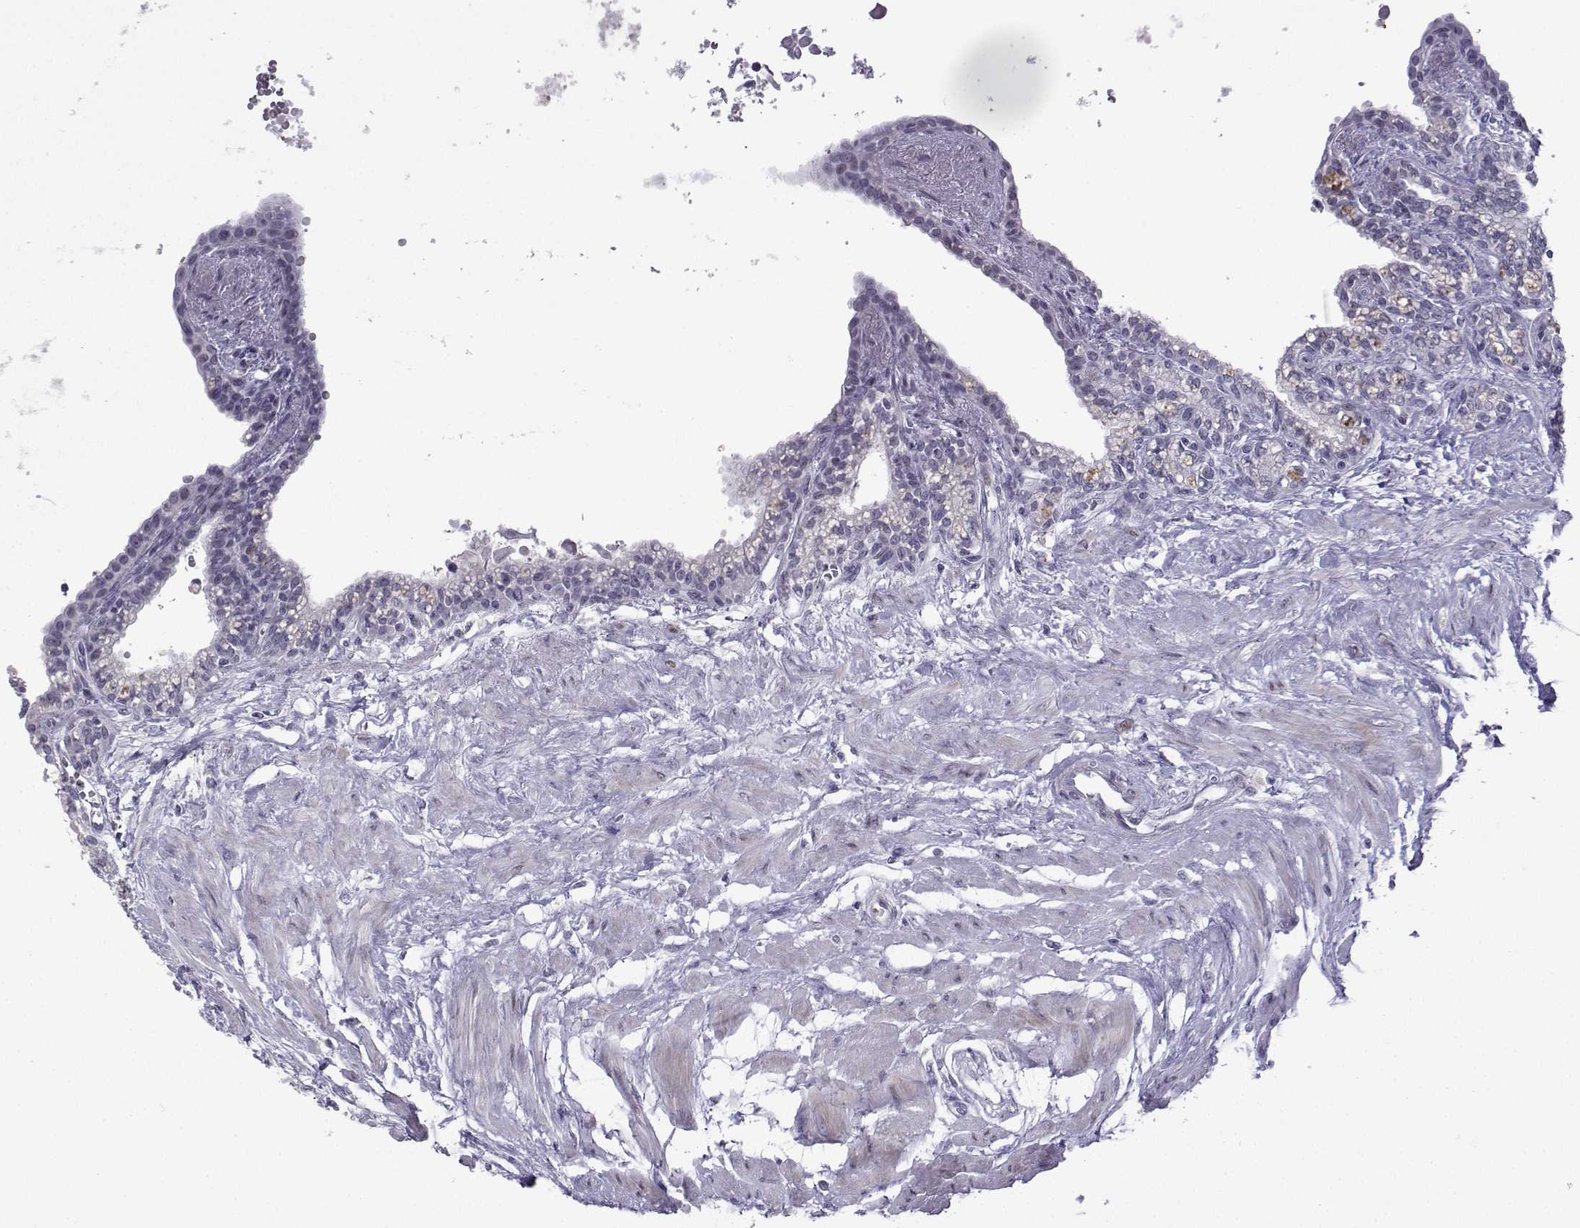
{"staining": {"intensity": "negative", "quantity": "none", "location": "none"}, "tissue": "seminal vesicle", "cell_type": "Glandular cells", "image_type": "normal", "snomed": [{"axis": "morphology", "description": "Normal tissue, NOS"}, {"axis": "morphology", "description": "Urothelial carcinoma, NOS"}, {"axis": "topography", "description": "Urinary bladder"}, {"axis": "topography", "description": "Seminal veicle"}], "caption": "Seminal vesicle was stained to show a protein in brown. There is no significant expression in glandular cells.", "gene": "CFAP70", "patient": {"sex": "male", "age": 76}}